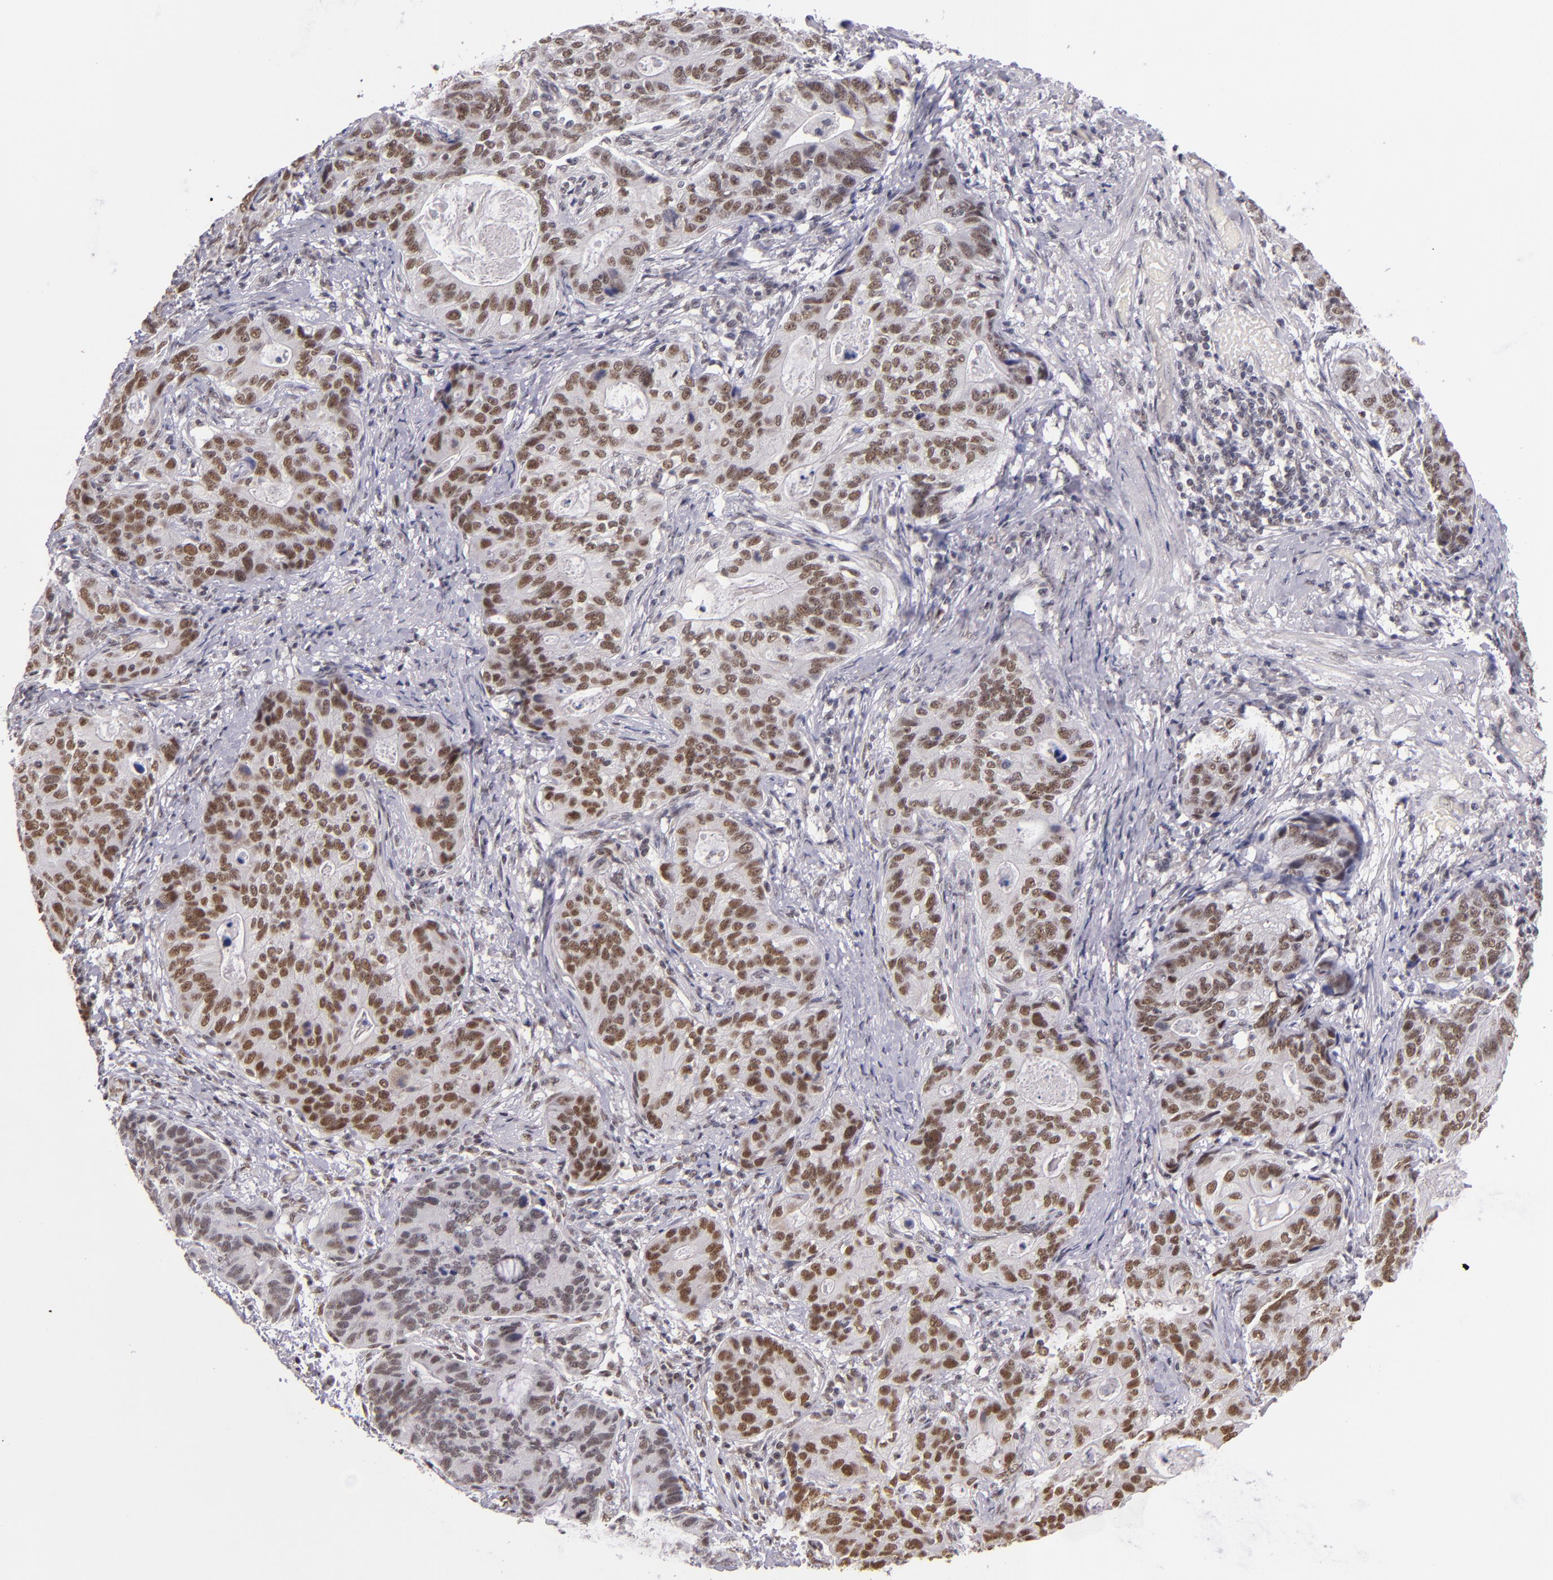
{"staining": {"intensity": "moderate", "quantity": ">75%", "location": "nuclear"}, "tissue": "stomach cancer", "cell_type": "Tumor cells", "image_type": "cancer", "snomed": [{"axis": "morphology", "description": "Adenocarcinoma, NOS"}, {"axis": "topography", "description": "Esophagus"}, {"axis": "topography", "description": "Stomach"}], "caption": "Moderate nuclear positivity for a protein is seen in approximately >75% of tumor cells of stomach cancer using IHC.", "gene": "ZNF148", "patient": {"sex": "male", "age": 74}}